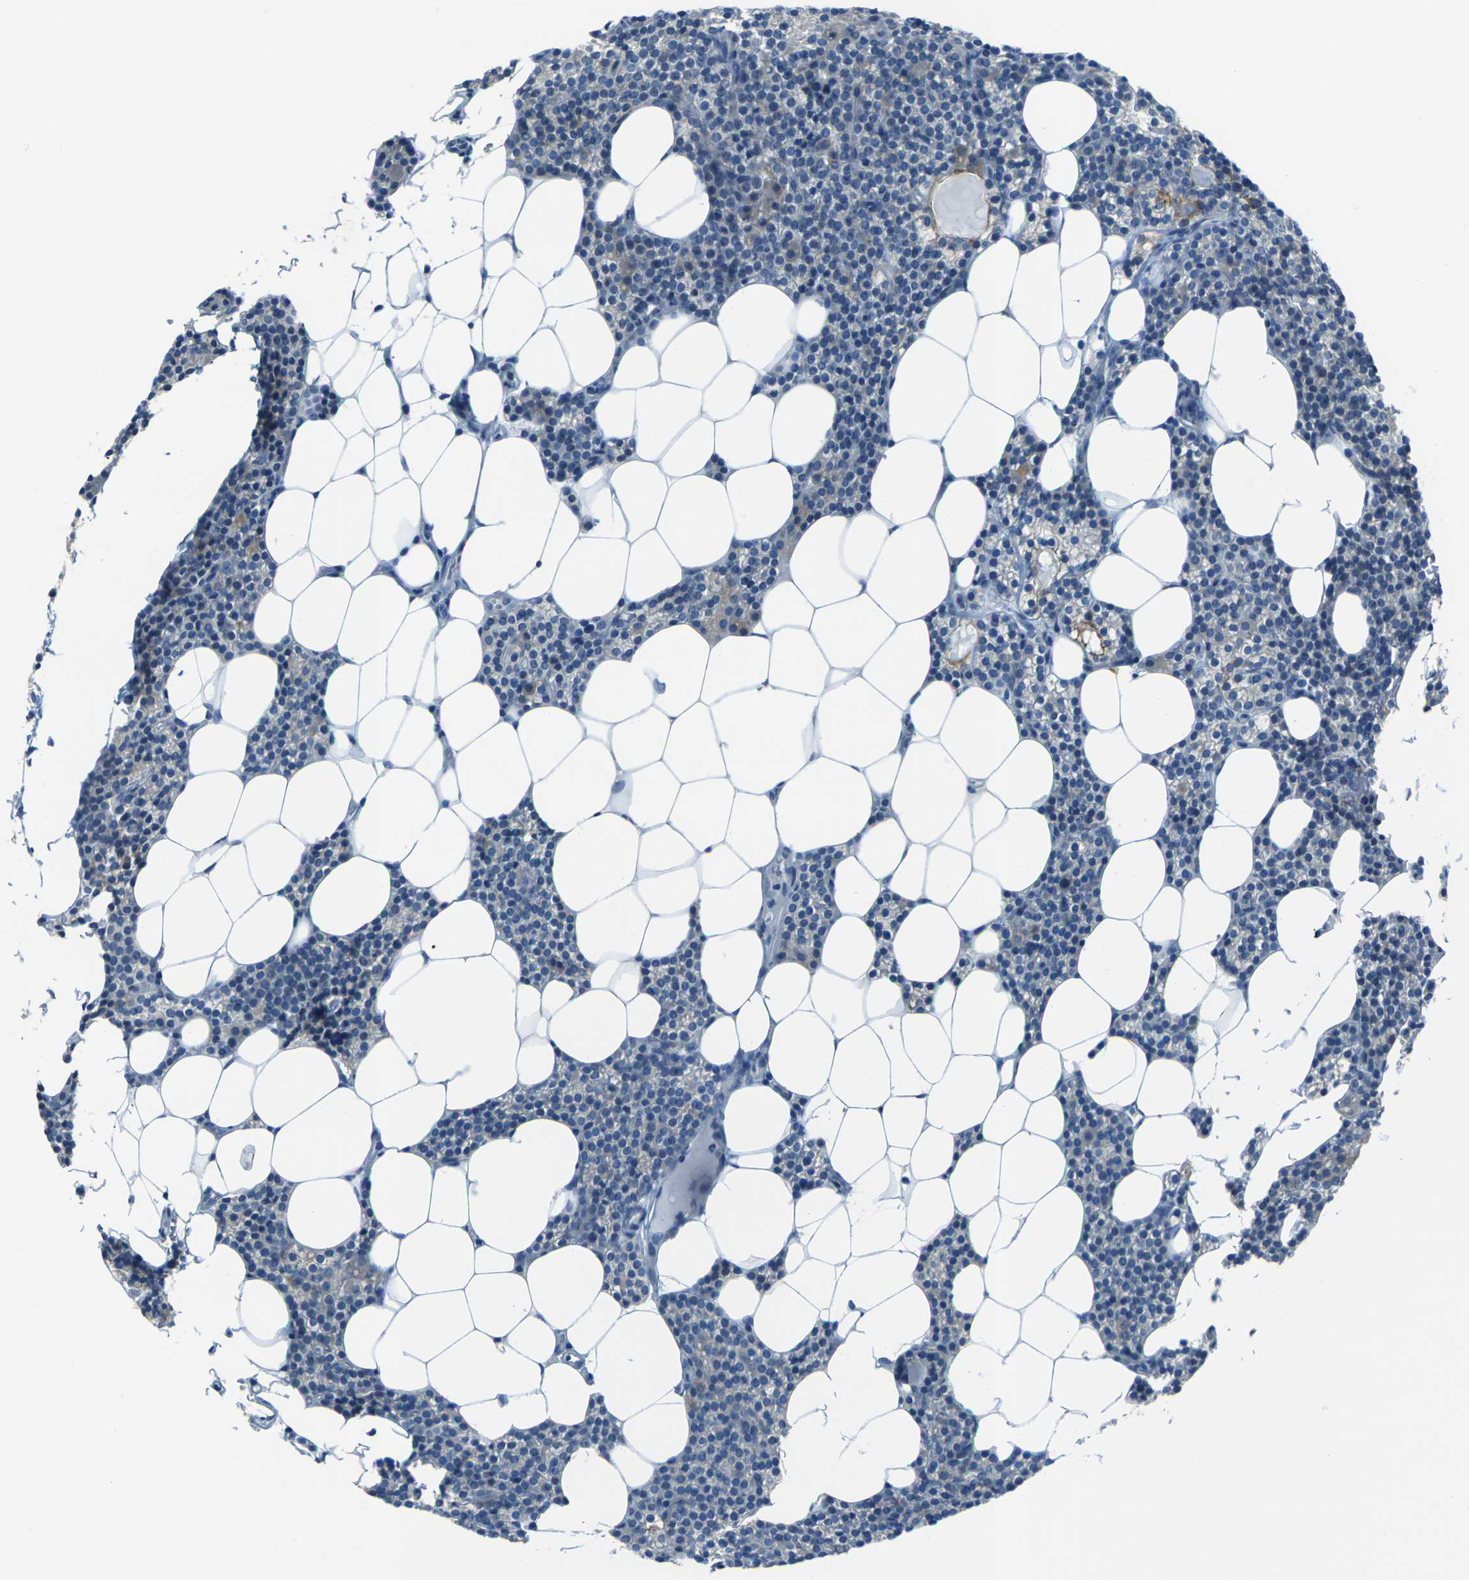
{"staining": {"intensity": "weak", "quantity": "25%-75%", "location": "cytoplasmic/membranous"}, "tissue": "parathyroid gland", "cell_type": "Glandular cells", "image_type": "normal", "snomed": [{"axis": "morphology", "description": "Normal tissue, NOS"}, {"axis": "morphology", "description": "Adenoma, NOS"}, {"axis": "topography", "description": "Parathyroid gland"}], "caption": "Protein analysis of unremarkable parathyroid gland displays weak cytoplasmic/membranous expression in about 25%-75% of glandular cells.", "gene": "ANKRD46", "patient": {"sex": "female", "age": 51}}